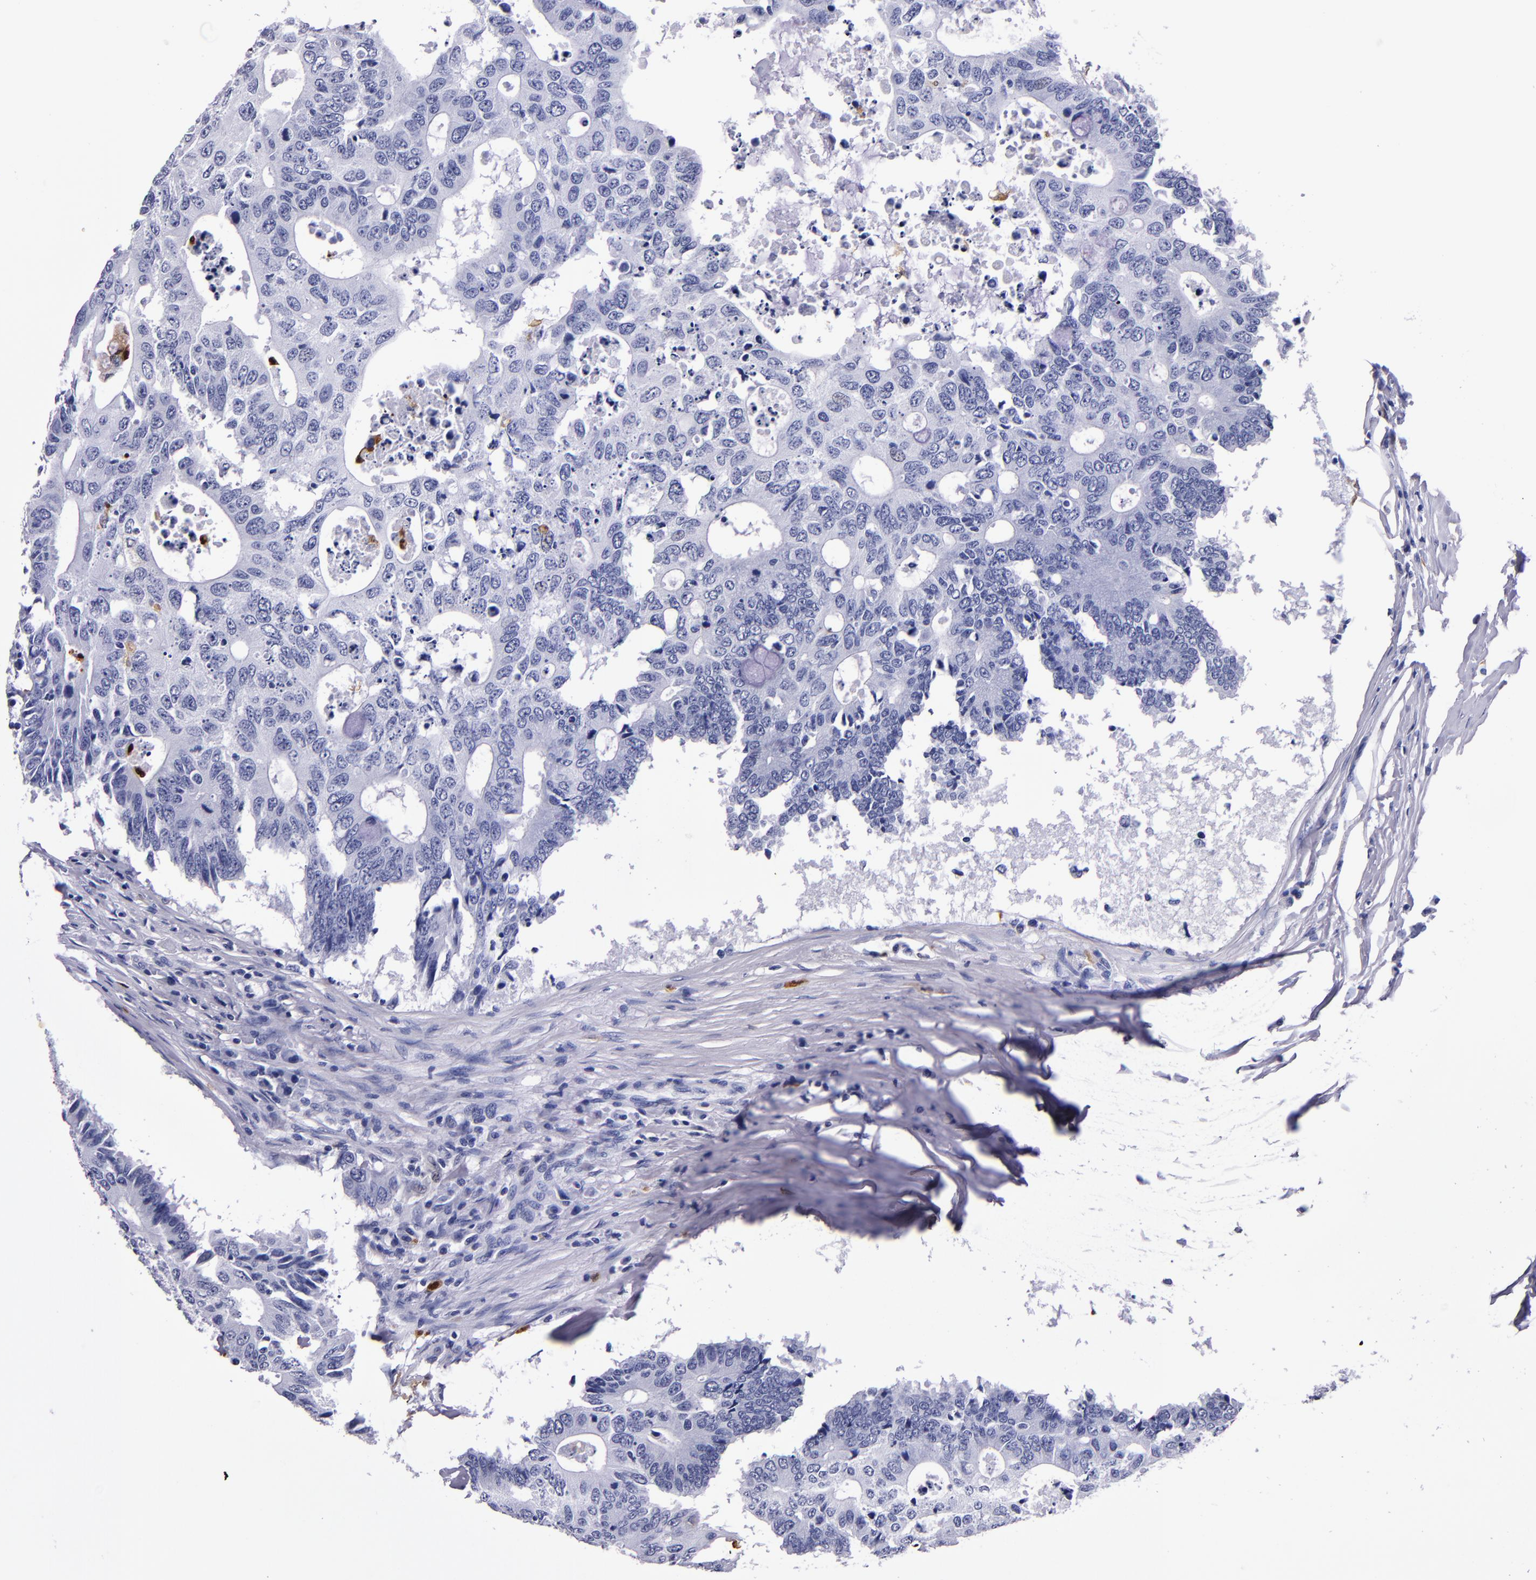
{"staining": {"intensity": "negative", "quantity": "none", "location": "none"}, "tissue": "colorectal cancer", "cell_type": "Tumor cells", "image_type": "cancer", "snomed": [{"axis": "morphology", "description": "Adenocarcinoma, NOS"}, {"axis": "topography", "description": "Colon"}], "caption": "Immunohistochemical staining of colorectal cancer (adenocarcinoma) displays no significant staining in tumor cells.", "gene": "S100A8", "patient": {"sex": "male", "age": 71}}